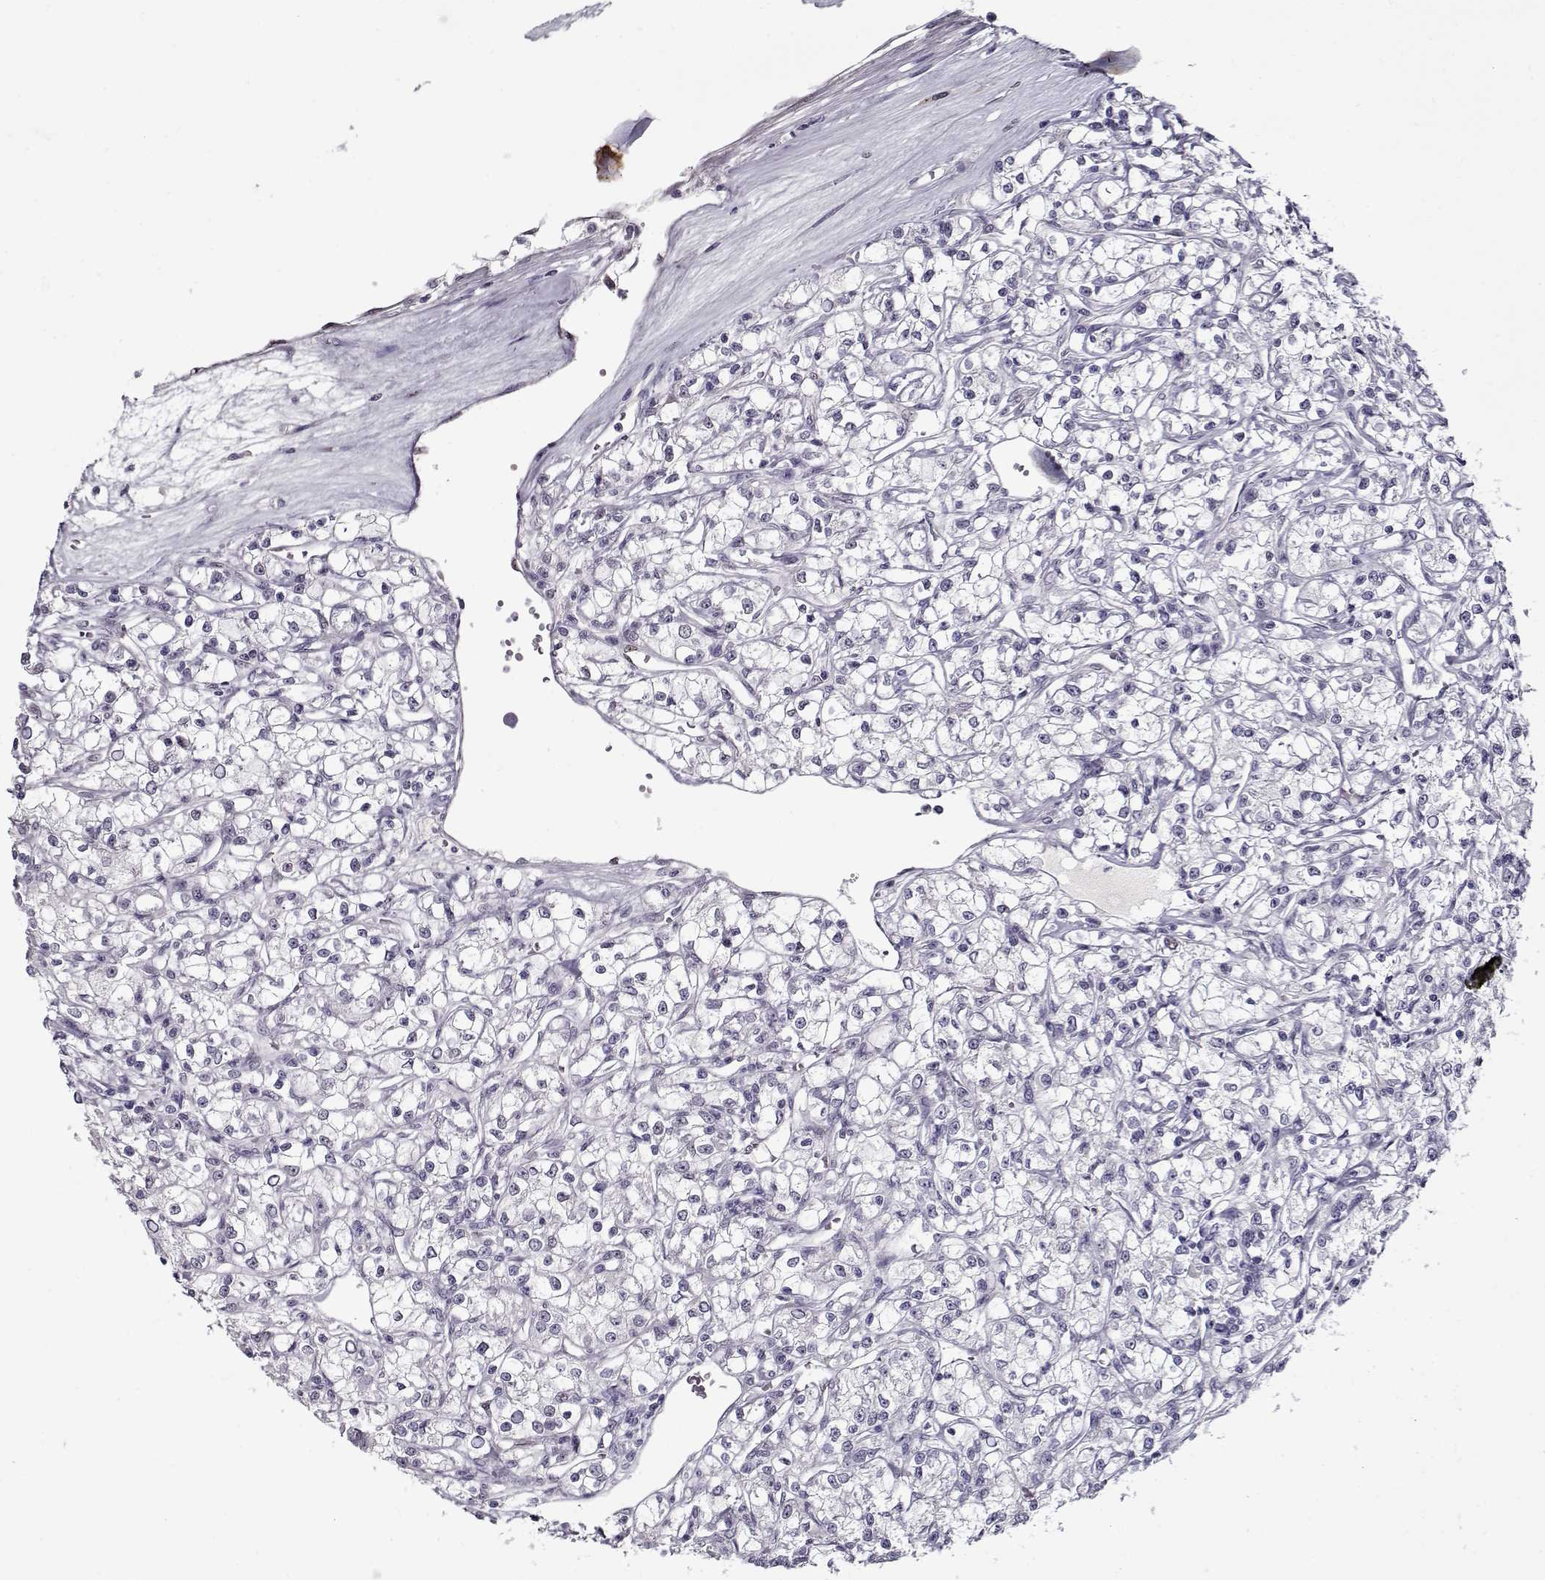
{"staining": {"intensity": "negative", "quantity": "none", "location": "none"}, "tissue": "renal cancer", "cell_type": "Tumor cells", "image_type": "cancer", "snomed": [{"axis": "morphology", "description": "Adenocarcinoma, NOS"}, {"axis": "topography", "description": "Kidney"}], "caption": "Human renal cancer (adenocarcinoma) stained for a protein using IHC demonstrates no expression in tumor cells.", "gene": "PRMT8", "patient": {"sex": "female", "age": 59}}